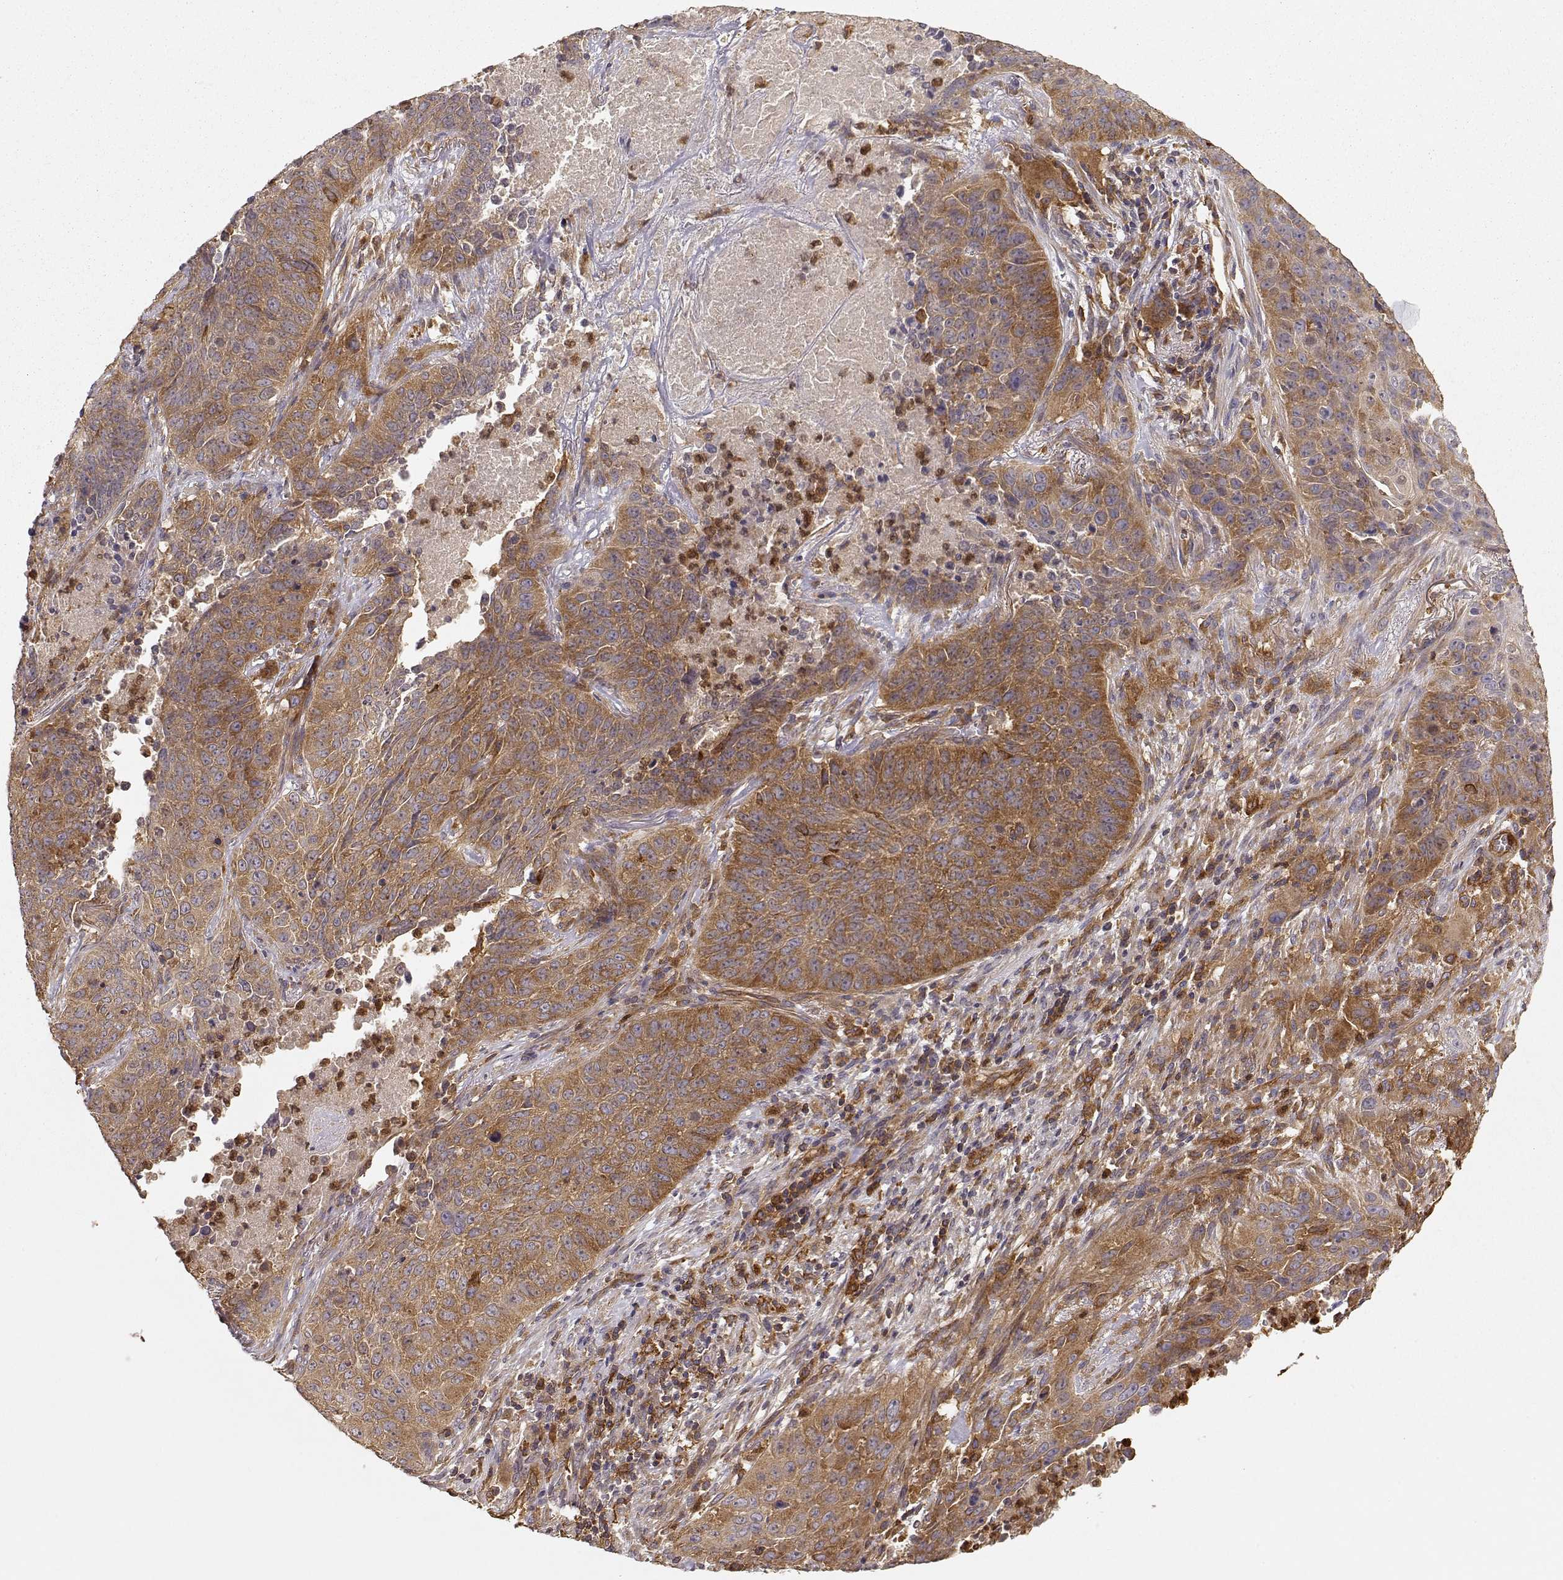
{"staining": {"intensity": "moderate", "quantity": ">75%", "location": "cytoplasmic/membranous"}, "tissue": "lung cancer", "cell_type": "Tumor cells", "image_type": "cancer", "snomed": [{"axis": "morphology", "description": "Normal tissue, NOS"}, {"axis": "morphology", "description": "Squamous cell carcinoma, NOS"}, {"axis": "topography", "description": "Bronchus"}, {"axis": "topography", "description": "Lung"}], "caption": "Protein expression analysis of lung cancer (squamous cell carcinoma) reveals moderate cytoplasmic/membranous expression in about >75% of tumor cells.", "gene": "ARHGEF2", "patient": {"sex": "male", "age": 64}}